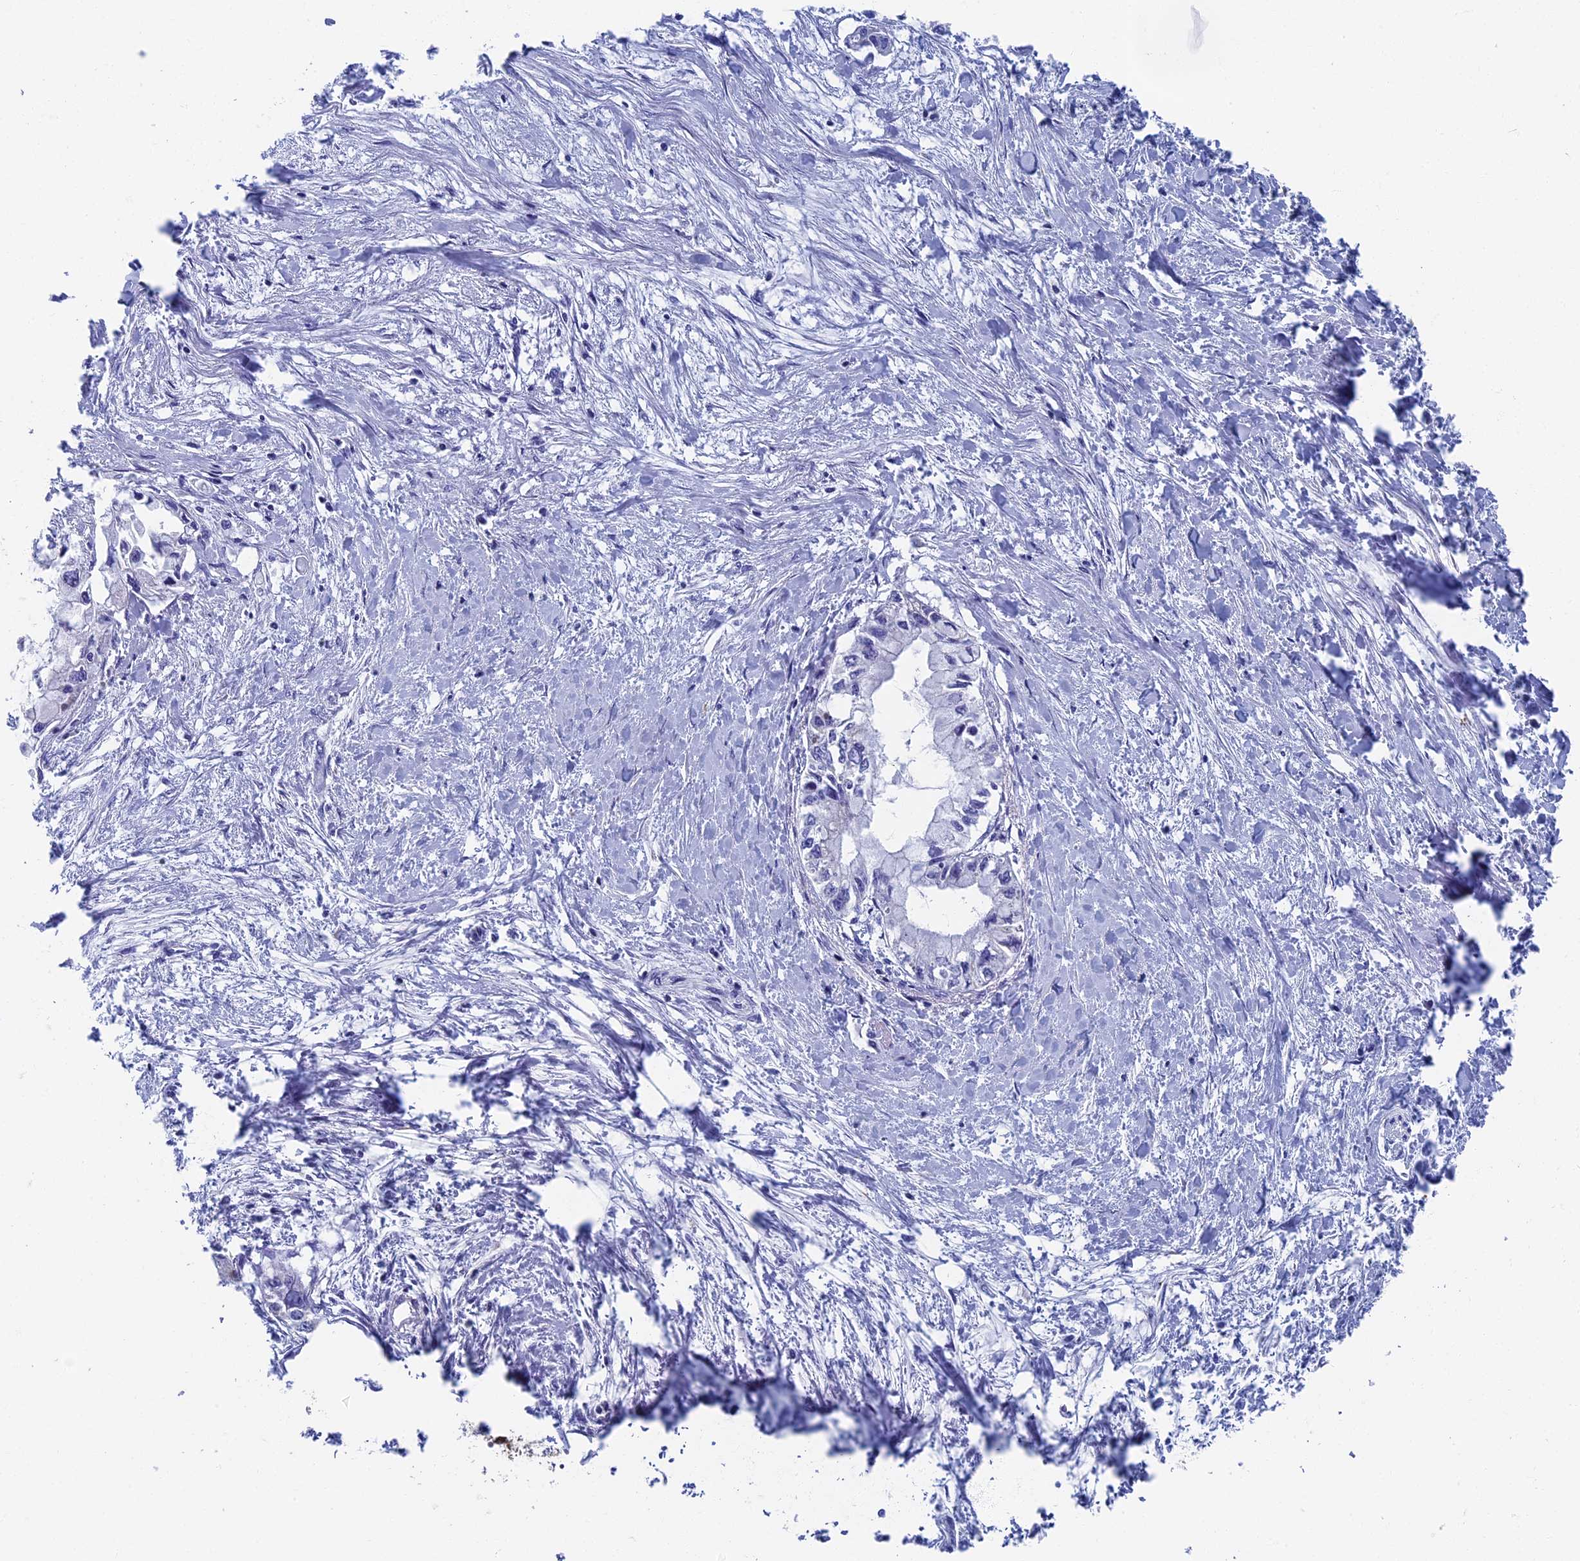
{"staining": {"intensity": "negative", "quantity": "none", "location": "none"}, "tissue": "pancreatic cancer", "cell_type": "Tumor cells", "image_type": "cancer", "snomed": [{"axis": "morphology", "description": "Adenocarcinoma, NOS"}, {"axis": "topography", "description": "Pancreas"}], "caption": "Immunohistochemistry of pancreatic cancer reveals no staining in tumor cells.", "gene": "OAT", "patient": {"sex": "male", "age": 48}}